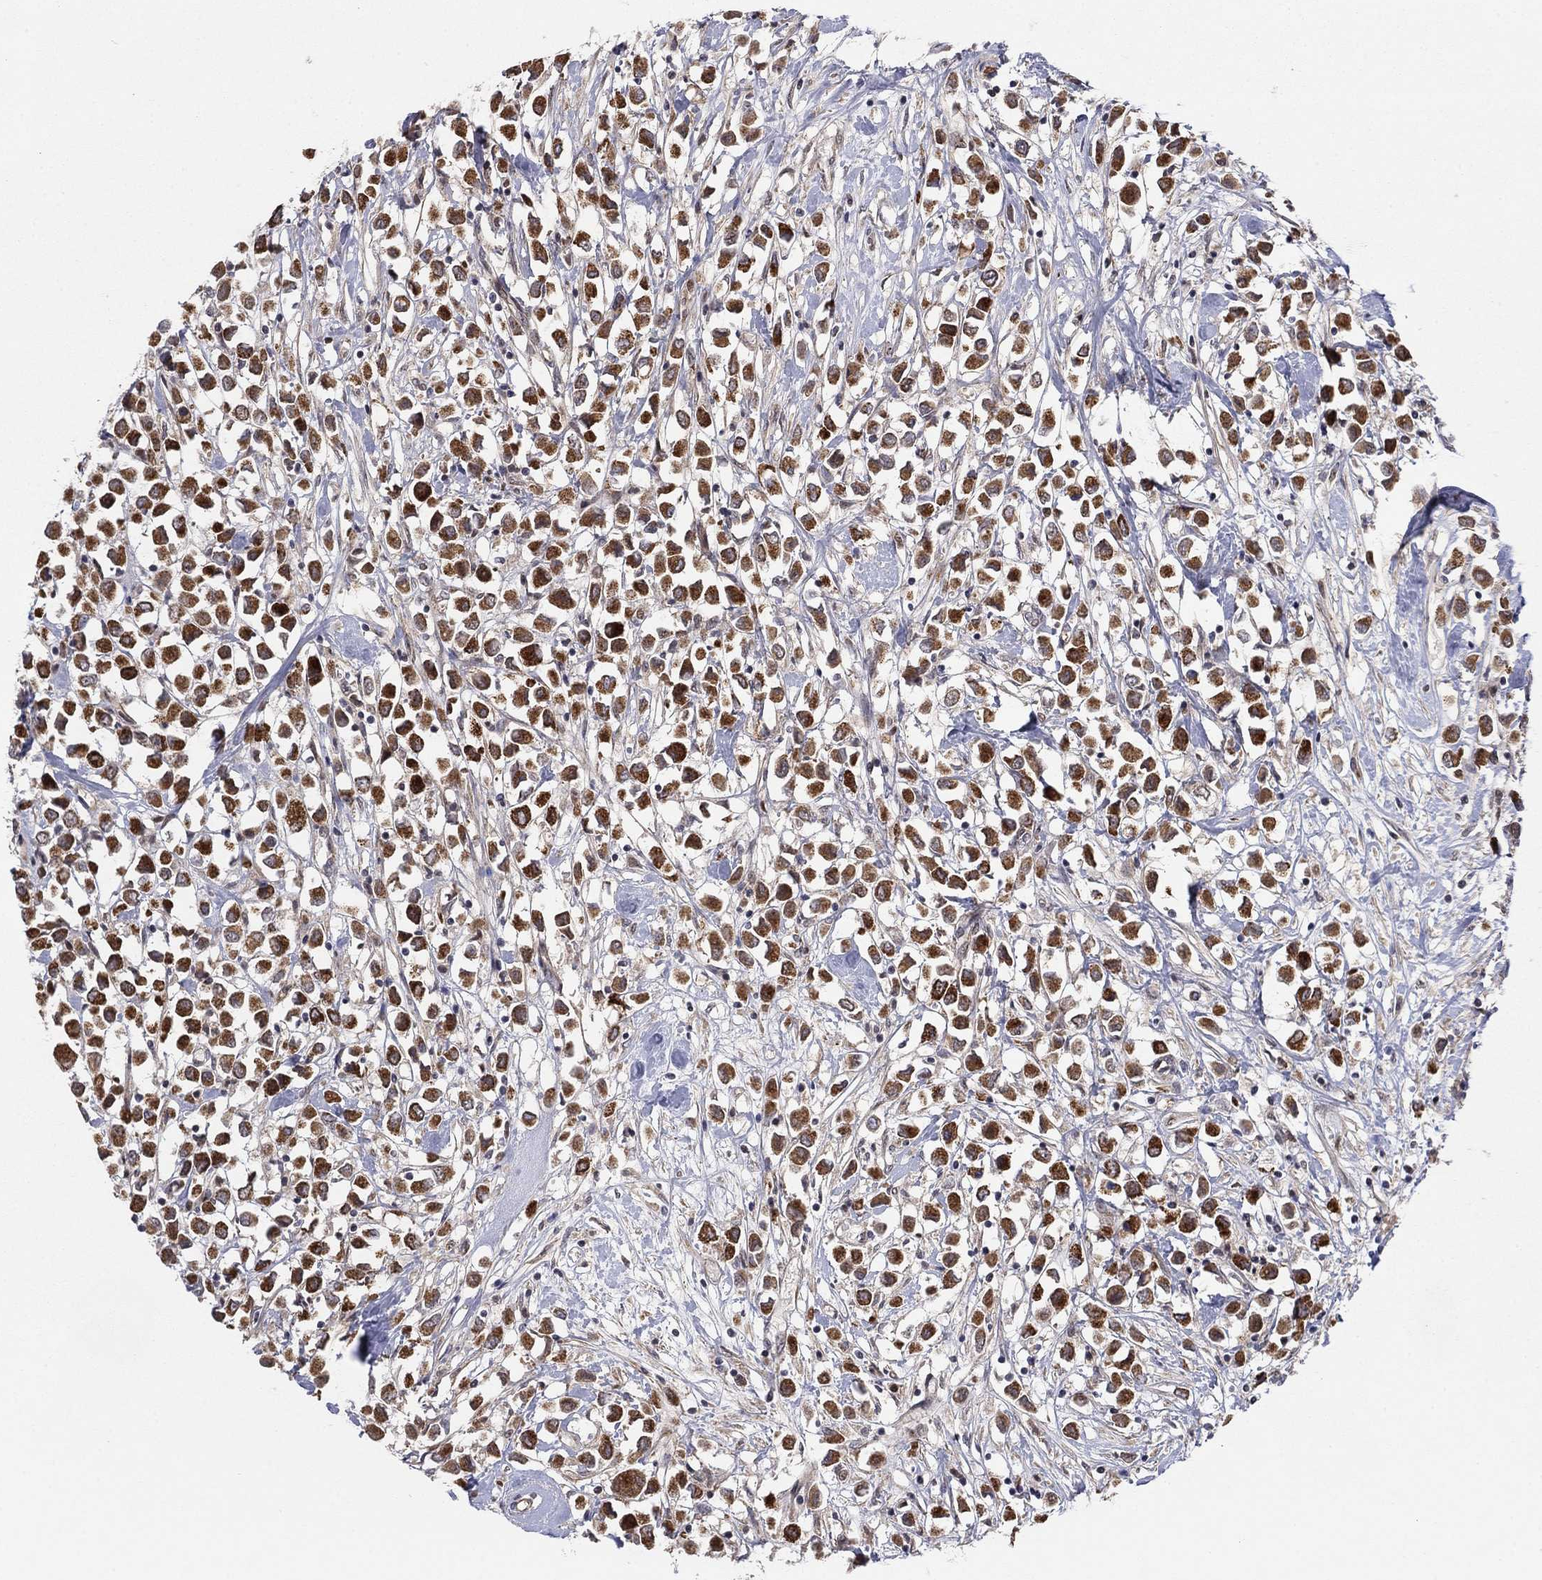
{"staining": {"intensity": "strong", "quantity": ">75%", "location": "cytoplasmic/membranous"}, "tissue": "breast cancer", "cell_type": "Tumor cells", "image_type": "cancer", "snomed": [{"axis": "morphology", "description": "Duct carcinoma"}, {"axis": "topography", "description": "Breast"}], "caption": "A brown stain highlights strong cytoplasmic/membranous expression of a protein in human breast cancer tumor cells.", "gene": "ZNF395", "patient": {"sex": "female", "age": 61}}